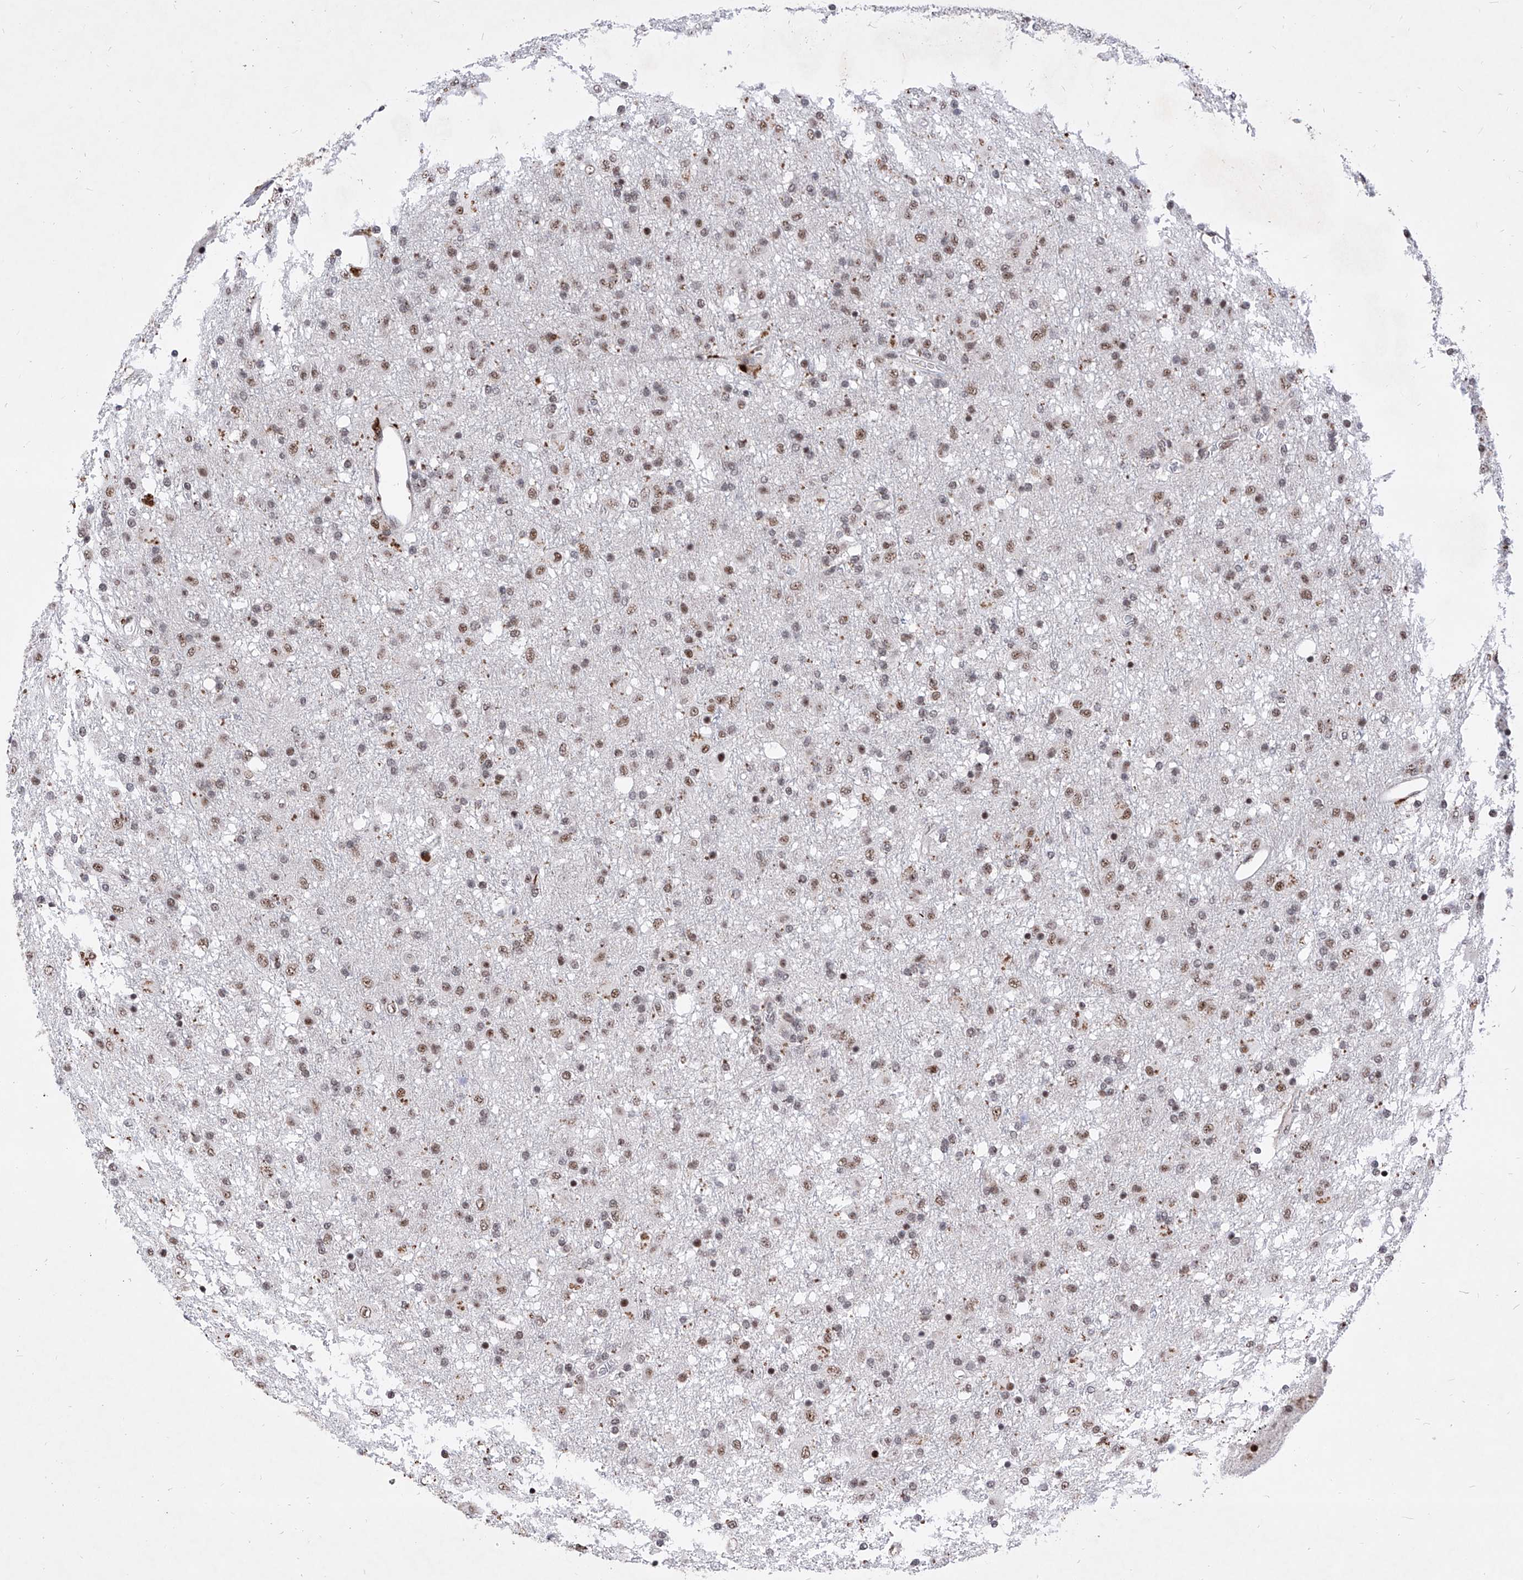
{"staining": {"intensity": "moderate", "quantity": "25%-75%", "location": "nuclear"}, "tissue": "glioma", "cell_type": "Tumor cells", "image_type": "cancer", "snomed": [{"axis": "morphology", "description": "Glioma, malignant, Low grade"}, {"axis": "topography", "description": "Brain"}], "caption": "Glioma was stained to show a protein in brown. There is medium levels of moderate nuclear expression in about 25%-75% of tumor cells.", "gene": "PHF5A", "patient": {"sex": "male", "age": 65}}